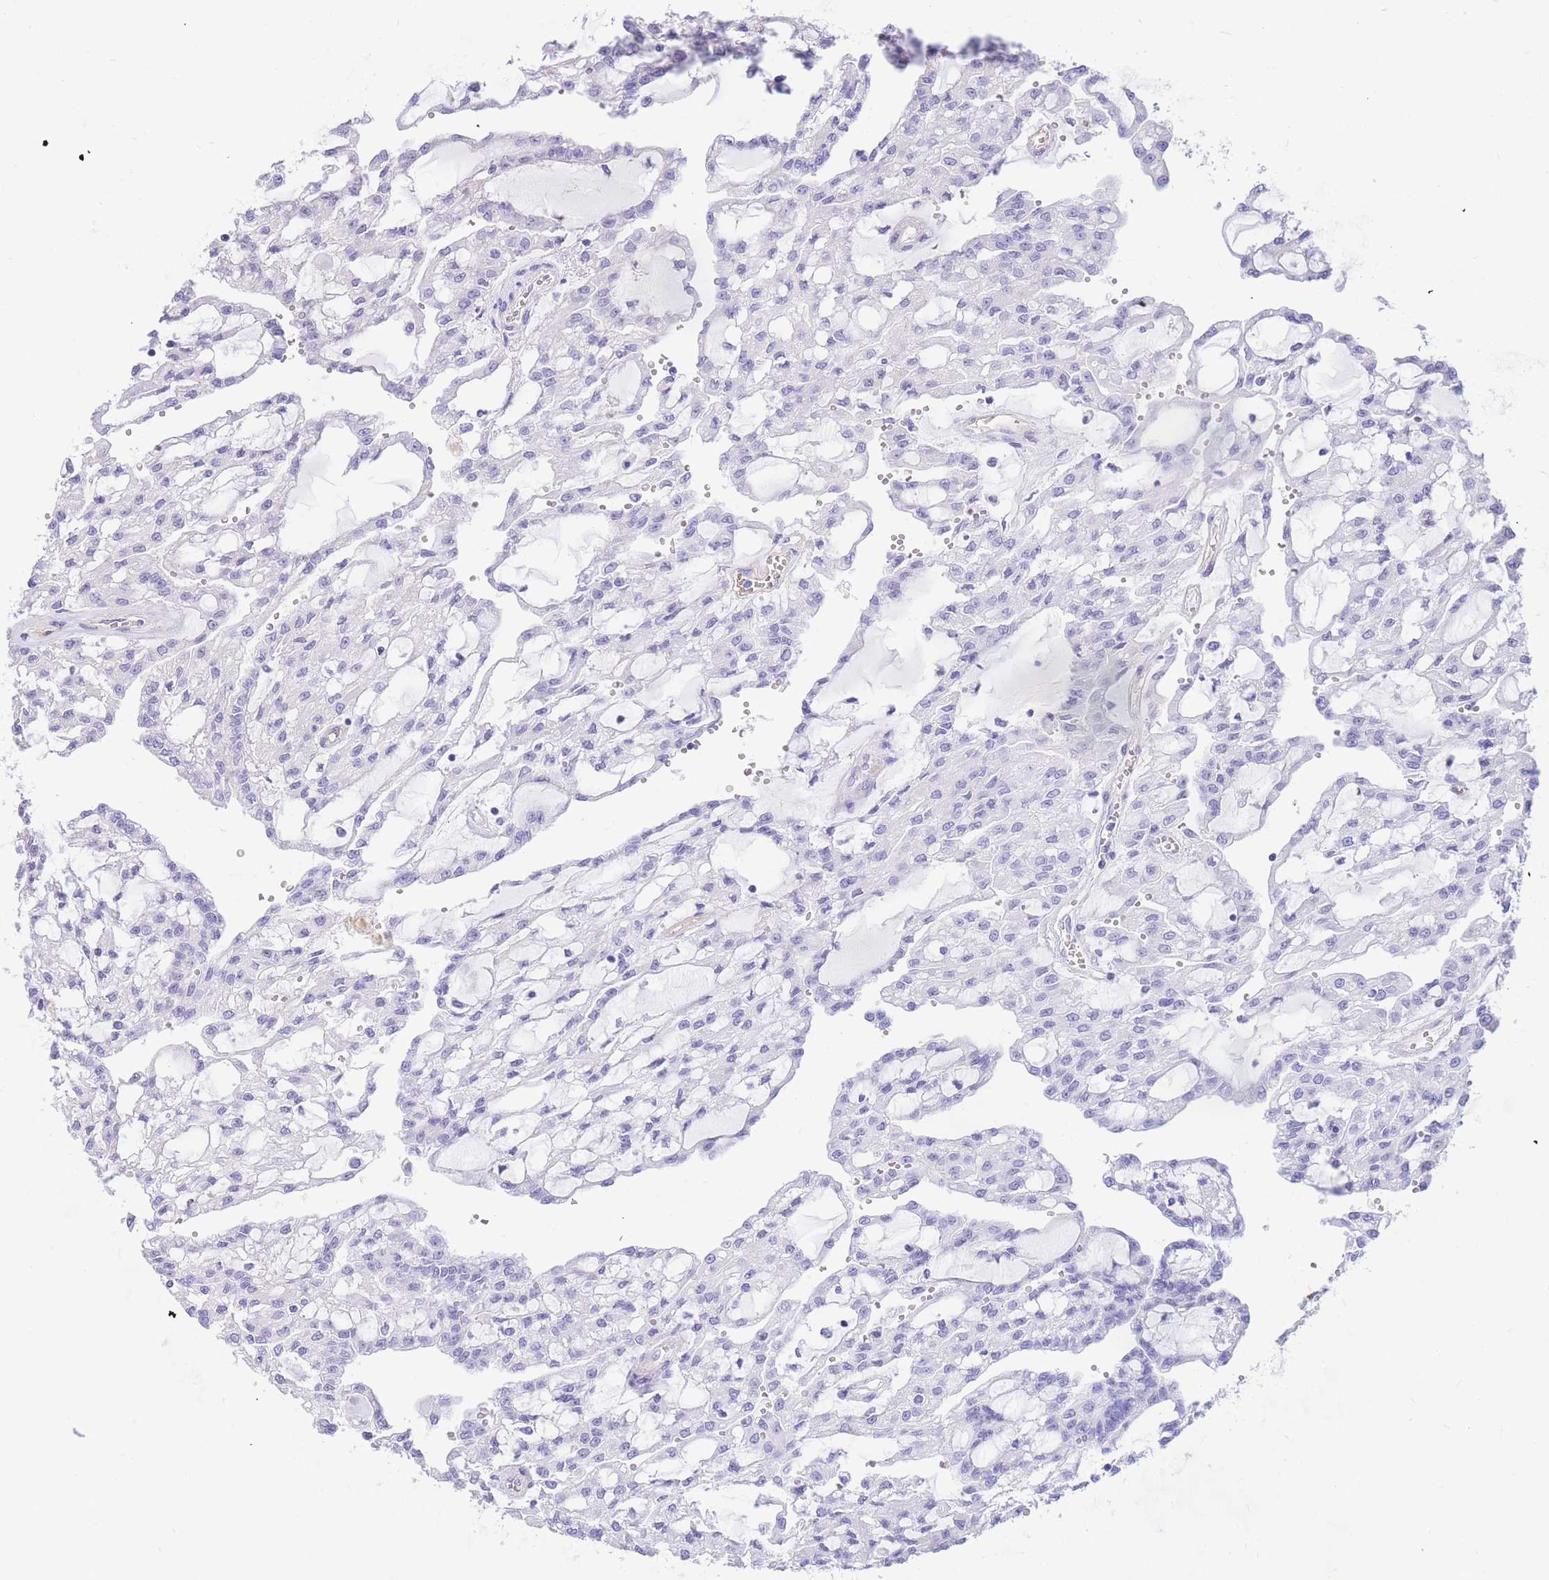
{"staining": {"intensity": "negative", "quantity": "none", "location": "none"}, "tissue": "renal cancer", "cell_type": "Tumor cells", "image_type": "cancer", "snomed": [{"axis": "morphology", "description": "Adenocarcinoma, NOS"}, {"axis": "topography", "description": "Kidney"}], "caption": "A histopathology image of human renal cancer (adenocarcinoma) is negative for staining in tumor cells. (Immunohistochemistry (ihc), brightfield microscopy, high magnification).", "gene": "SULT1A1", "patient": {"sex": "male", "age": 63}}